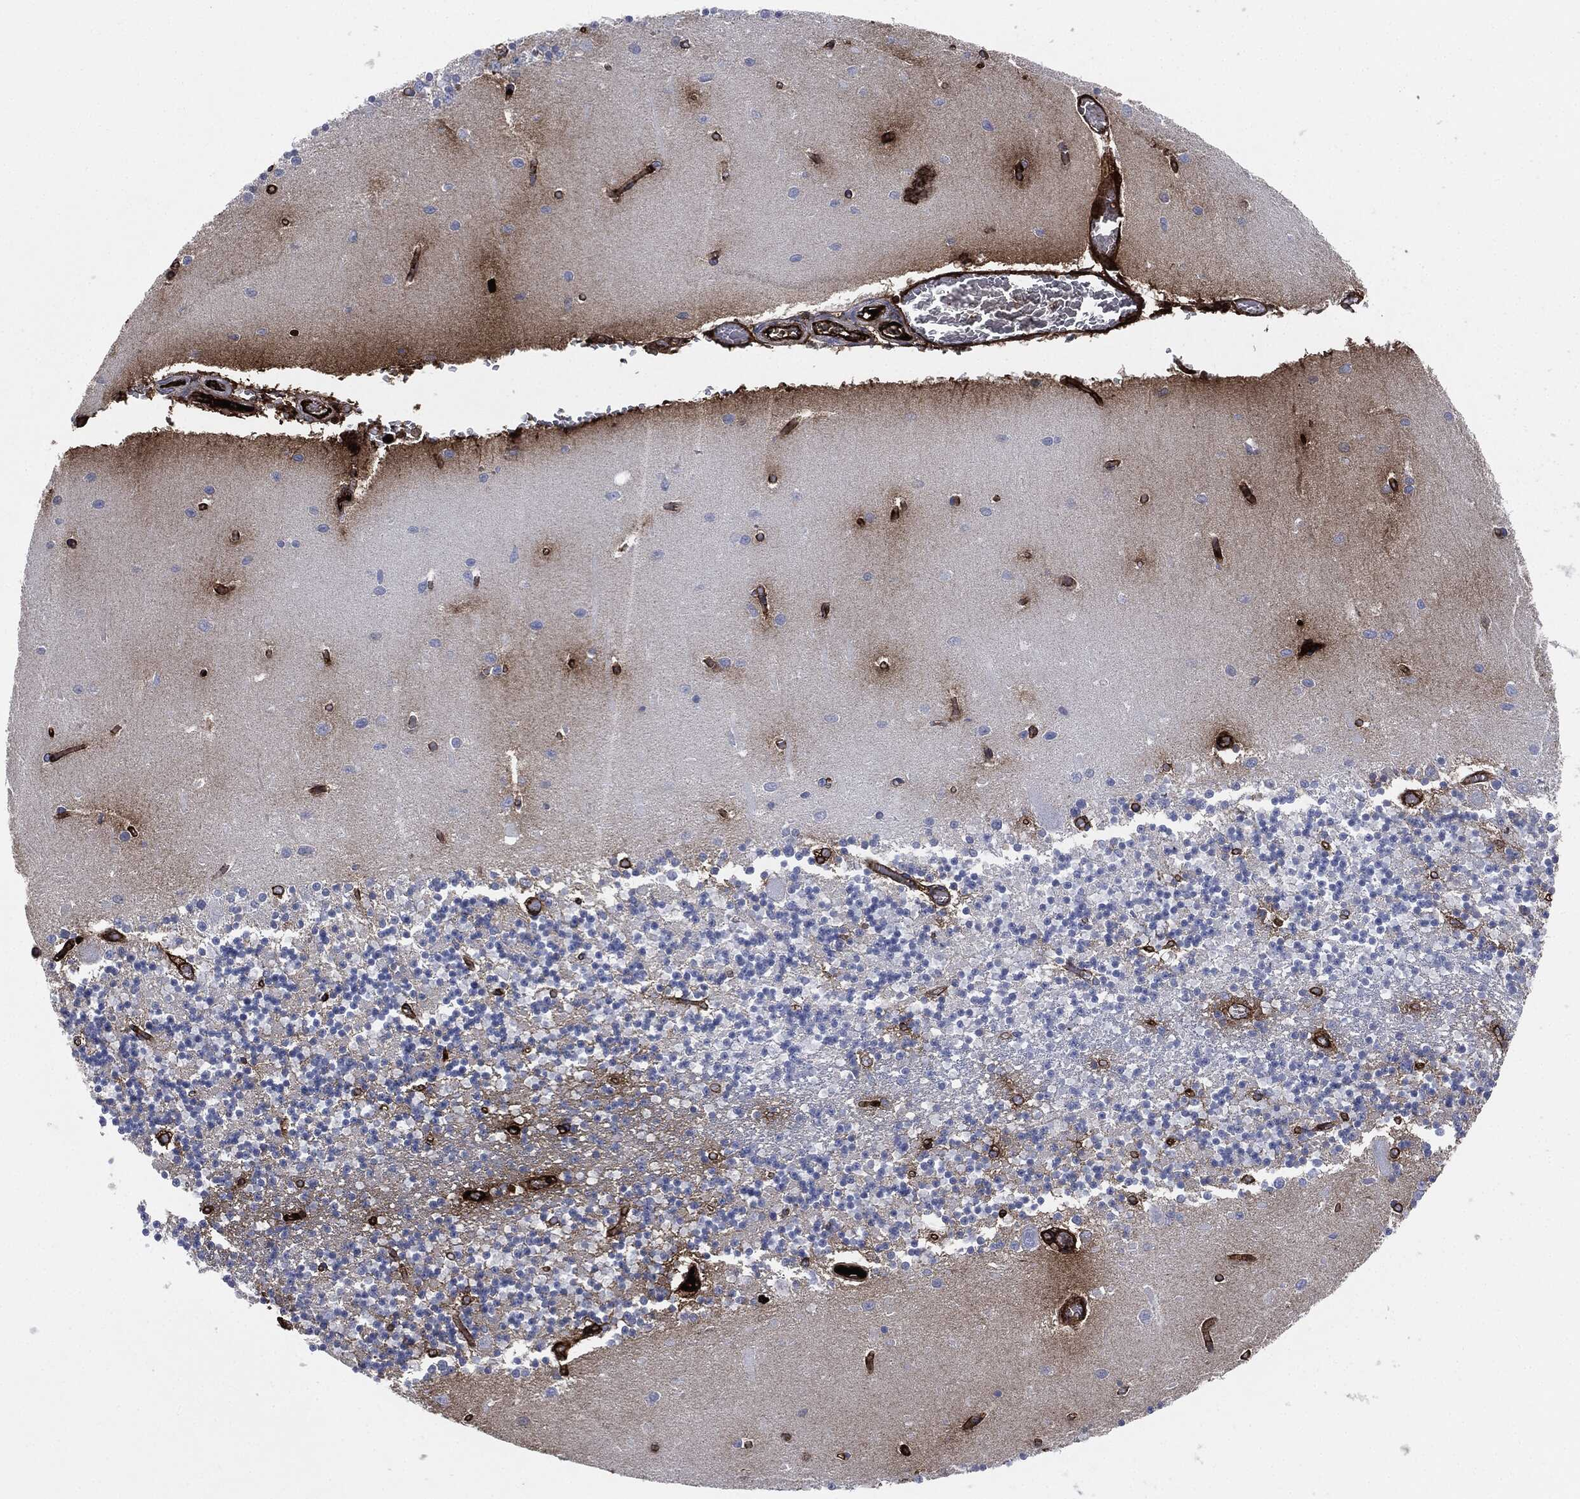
{"staining": {"intensity": "negative", "quantity": "none", "location": "none"}, "tissue": "cerebellum", "cell_type": "Cells in granular layer", "image_type": "normal", "snomed": [{"axis": "morphology", "description": "Normal tissue, NOS"}, {"axis": "topography", "description": "Cerebellum"}], "caption": "Immunohistochemistry image of normal cerebellum stained for a protein (brown), which reveals no positivity in cells in granular layer.", "gene": "APOB", "patient": {"sex": "female", "age": 64}}